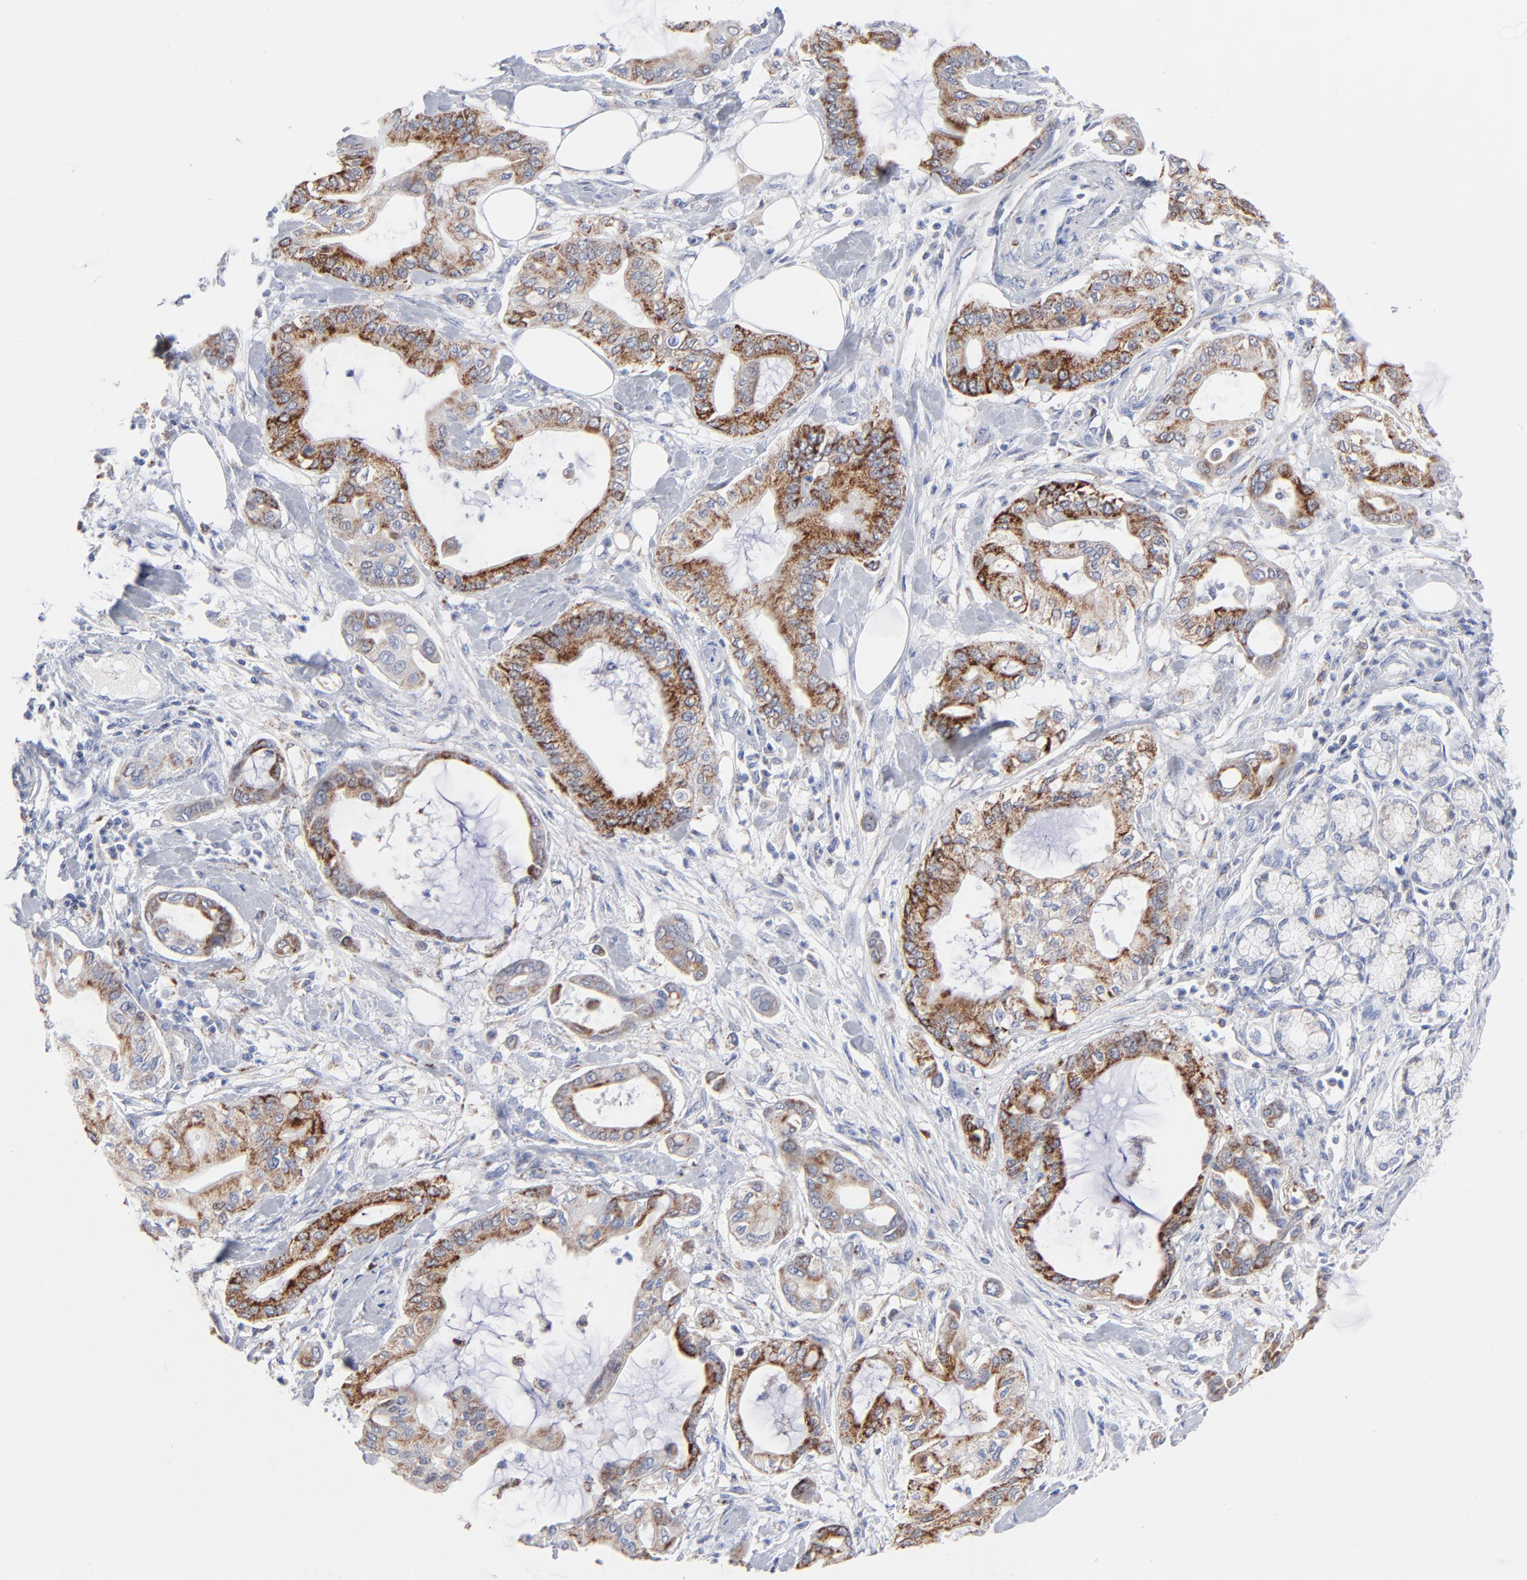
{"staining": {"intensity": "moderate", "quantity": ">75%", "location": "cytoplasmic/membranous"}, "tissue": "pancreatic cancer", "cell_type": "Tumor cells", "image_type": "cancer", "snomed": [{"axis": "morphology", "description": "Adenocarcinoma, NOS"}, {"axis": "morphology", "description": "Adenocarcinoma, metastatic, NOS"}, {"axis": "topography", "description": "Lymph node"}, {"axis": "topography", "description": "Pancreas"}, {"axis": "topography", "description": "Duodenum"}], "caption": "DAB immunohistochemical staining of human pancreatic cancer demonstrates moderate cytoplasmic/membranous protein positivity in about >75% of tumor cells.", "gene": "CHCHD10", "patient": {"sex": "female", "age": 64}}